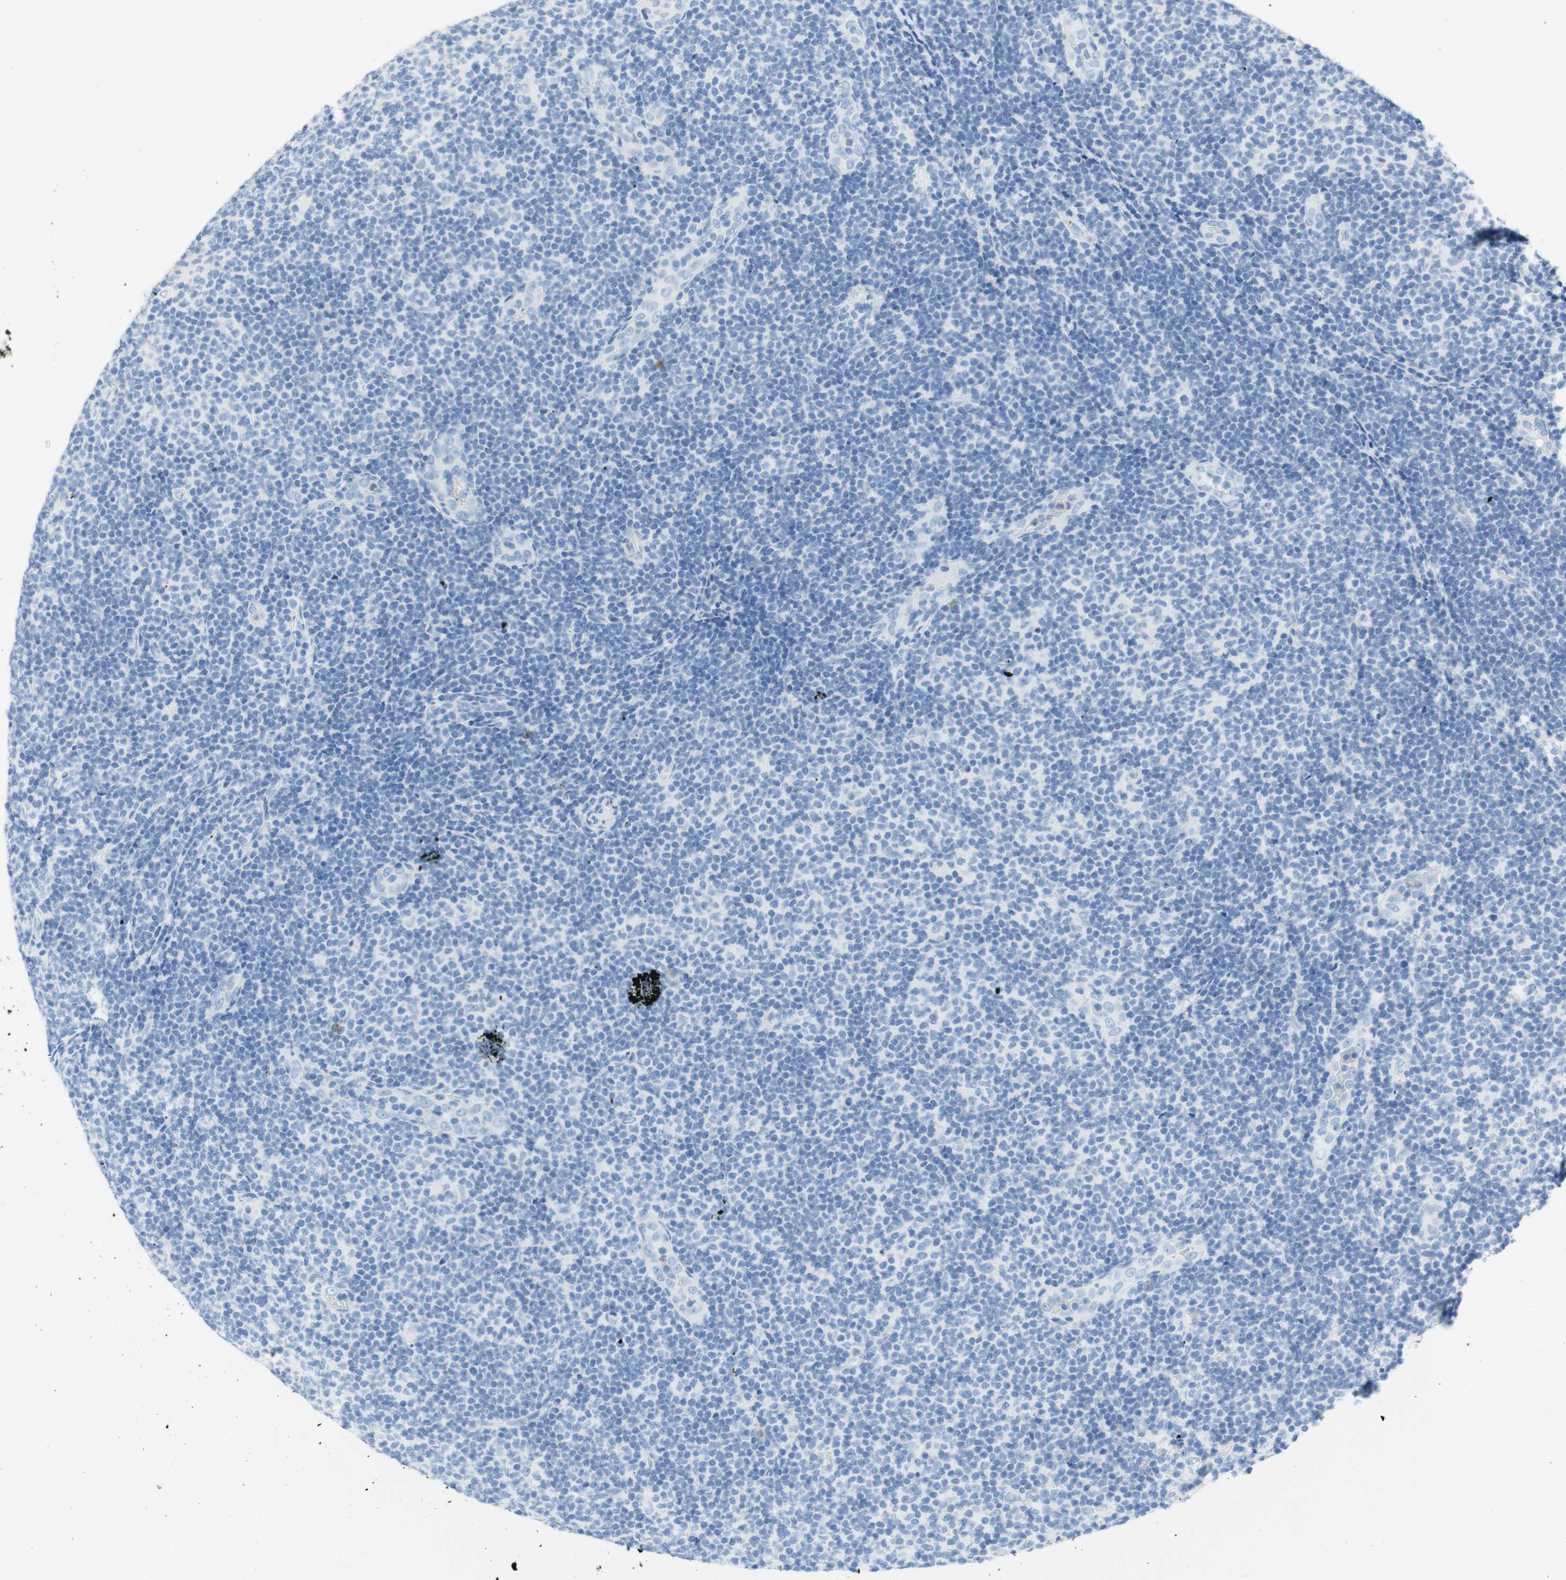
{"staining": {"intensity": "negative", "quantity": "none", "location": "none"}, "tissue": "lymphoma", "cell_type": "Tumor cells", "image_type": "cancer", "snomed": [{"axis": "morphology", "description": "Malignant lymphoma, non-Hodgkin's type, Low grade"}, {"axis": "topography", "description": "Lymph node"}], "caption": "Tumor cells show no significant protein positivity in low-grade malignant lymphoma, non-Hodgkin's type.", "gene": "CEACAM1", "patient": {"sex": "male", "age": 83}}